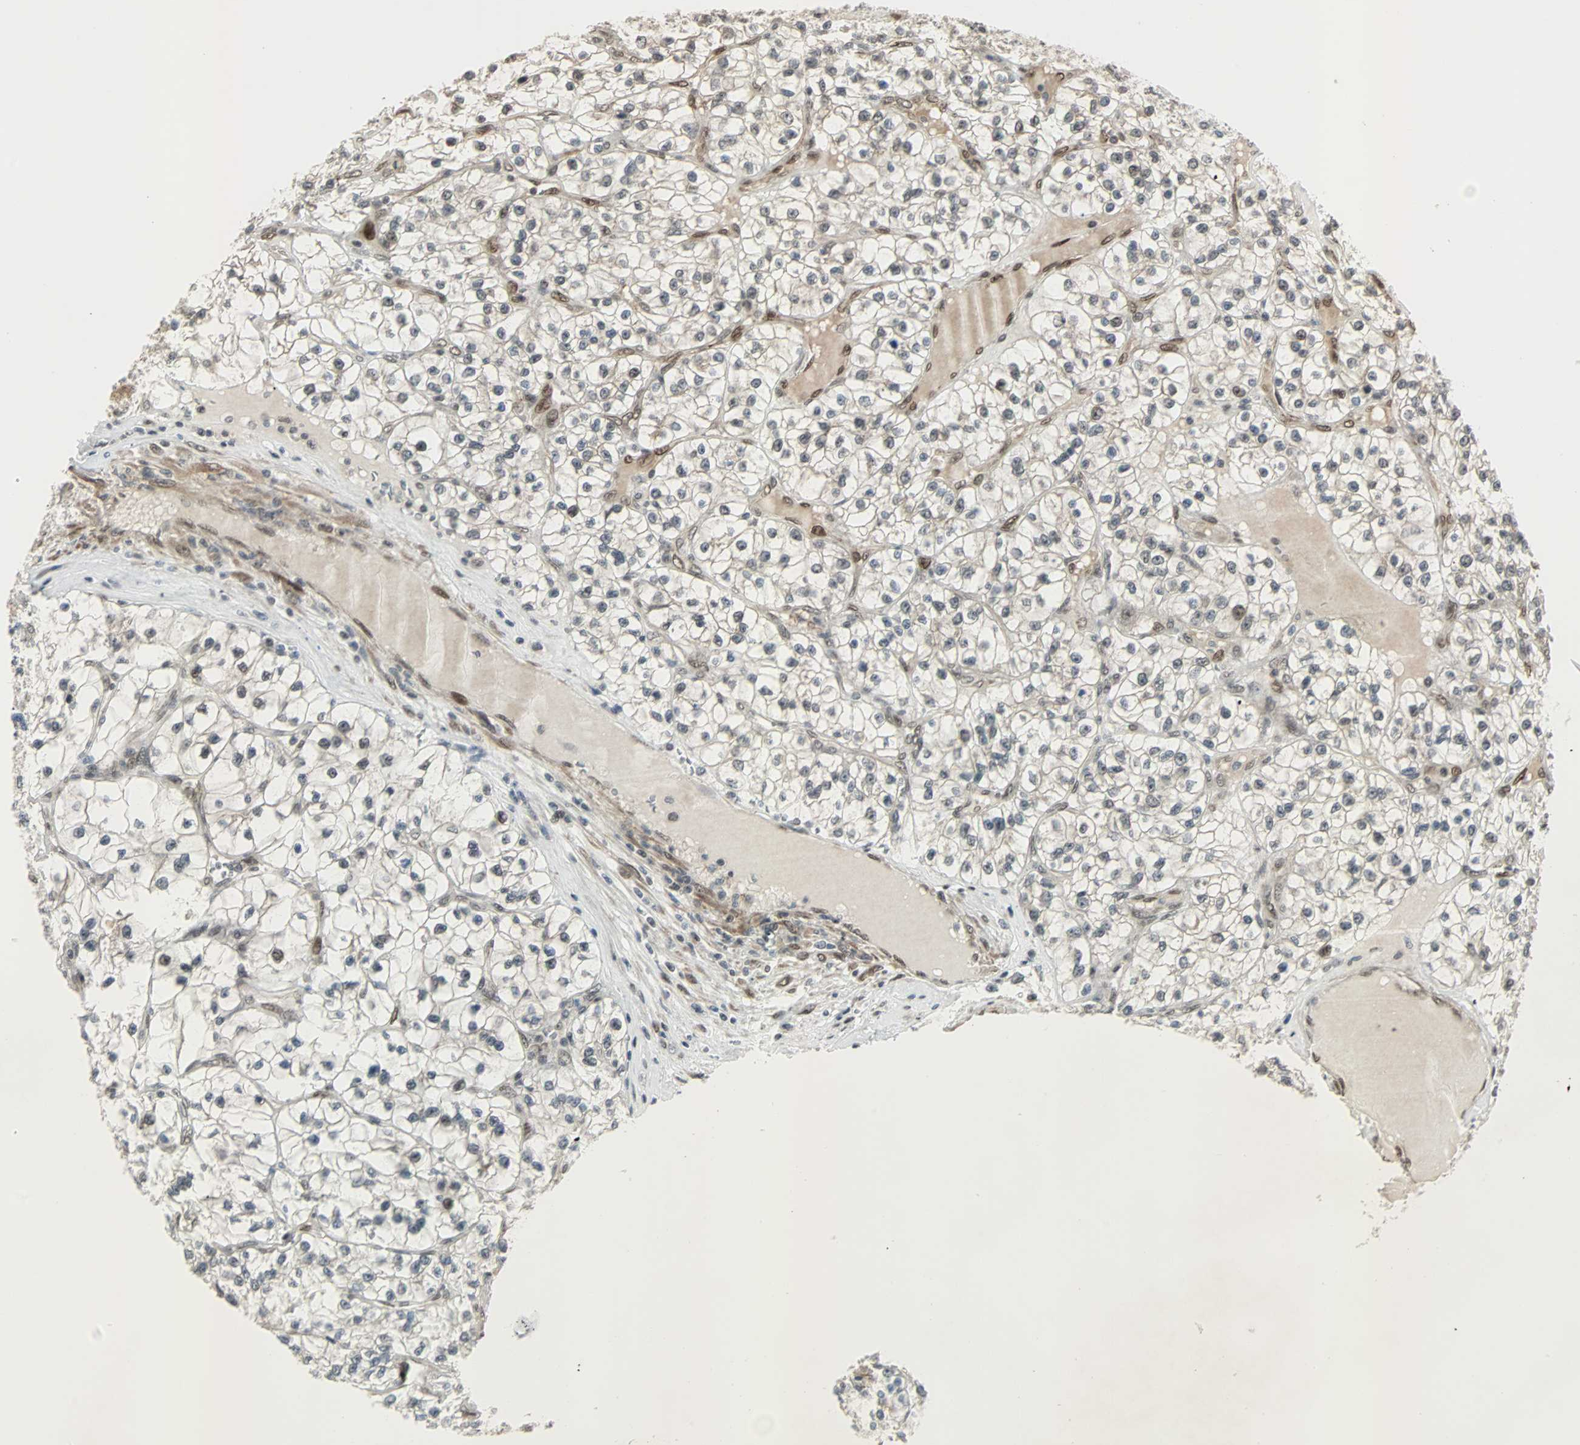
{"staining": {"intensity": "weak", "quantity": "<25%", "location": "nuclear"}, "tissue": "renal cancer", "cell_type": "Tumor cells", "image_type": "cancer", "snomed": [{"axis": "morphology", "description": "Adenocarcinoma, NOS"}, {"axis": "topography", "description": "Kidney"}], "caption": "Immunohistochemical staining of human adenocarcinoma (renal) reveals no significant positivity in tumor cells.", "gene": "CBX4", "patient": {"sex": "female", "age": 57}}